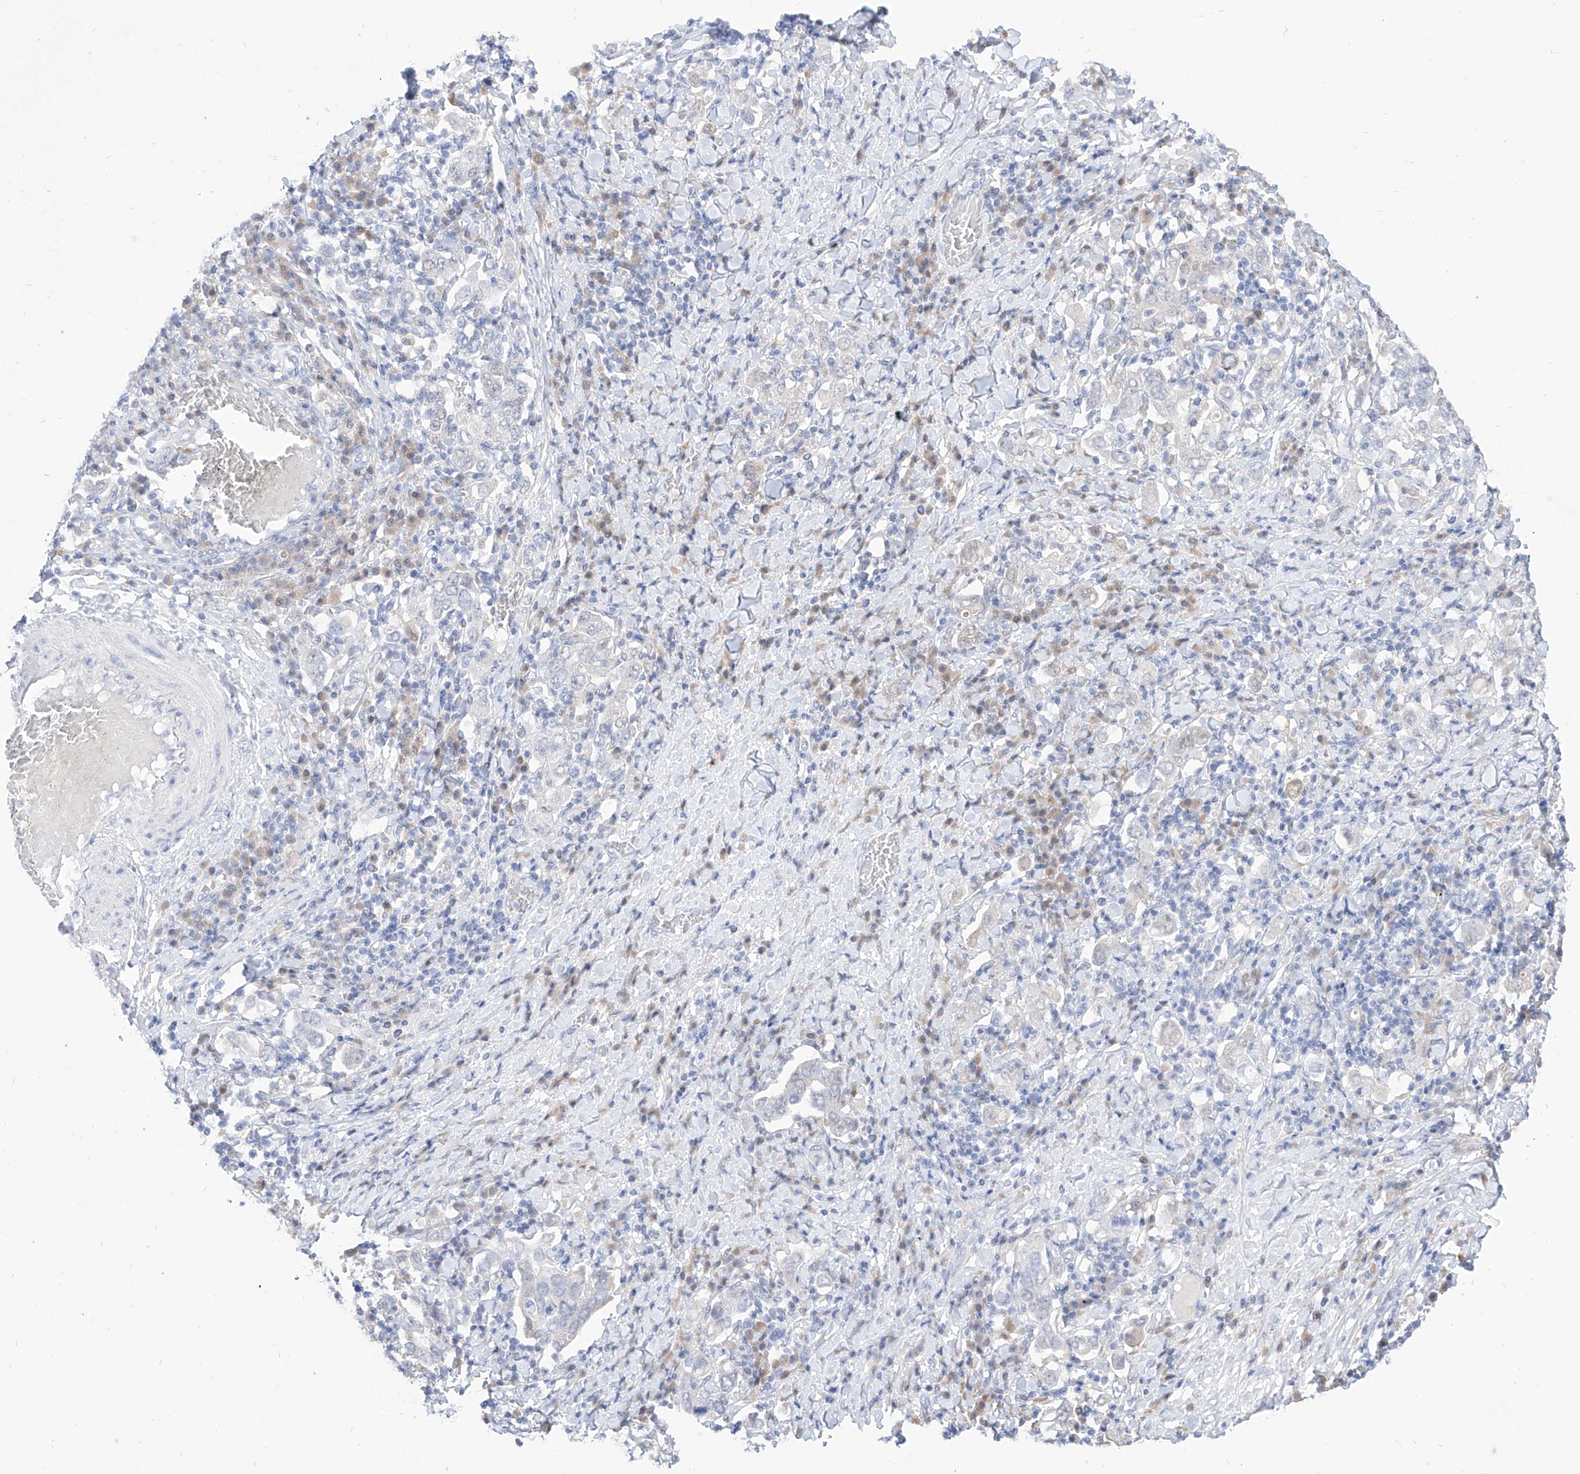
{"staining": {"intensity": "negative", "quantity": "none", "location": "none"}, "tissue": "stomach cancer", "cell_type": "Tumor cells", "image_type": "cancer", "snomed": [{"axis": "morphology", "description": "Adenocarcinoma, NOS"}, {"axis": "topography", "description": "Stomach, upper"}], "caption": "An immunohistochemistry (IHC) micrograph of stomach cancer (adenocarcinoma) is shown. There is no staining in tumor cells of stomach cancer (adenocarcinoma).", "gene": "PDXK", "patient": {"sex": "male", "age": 62}}